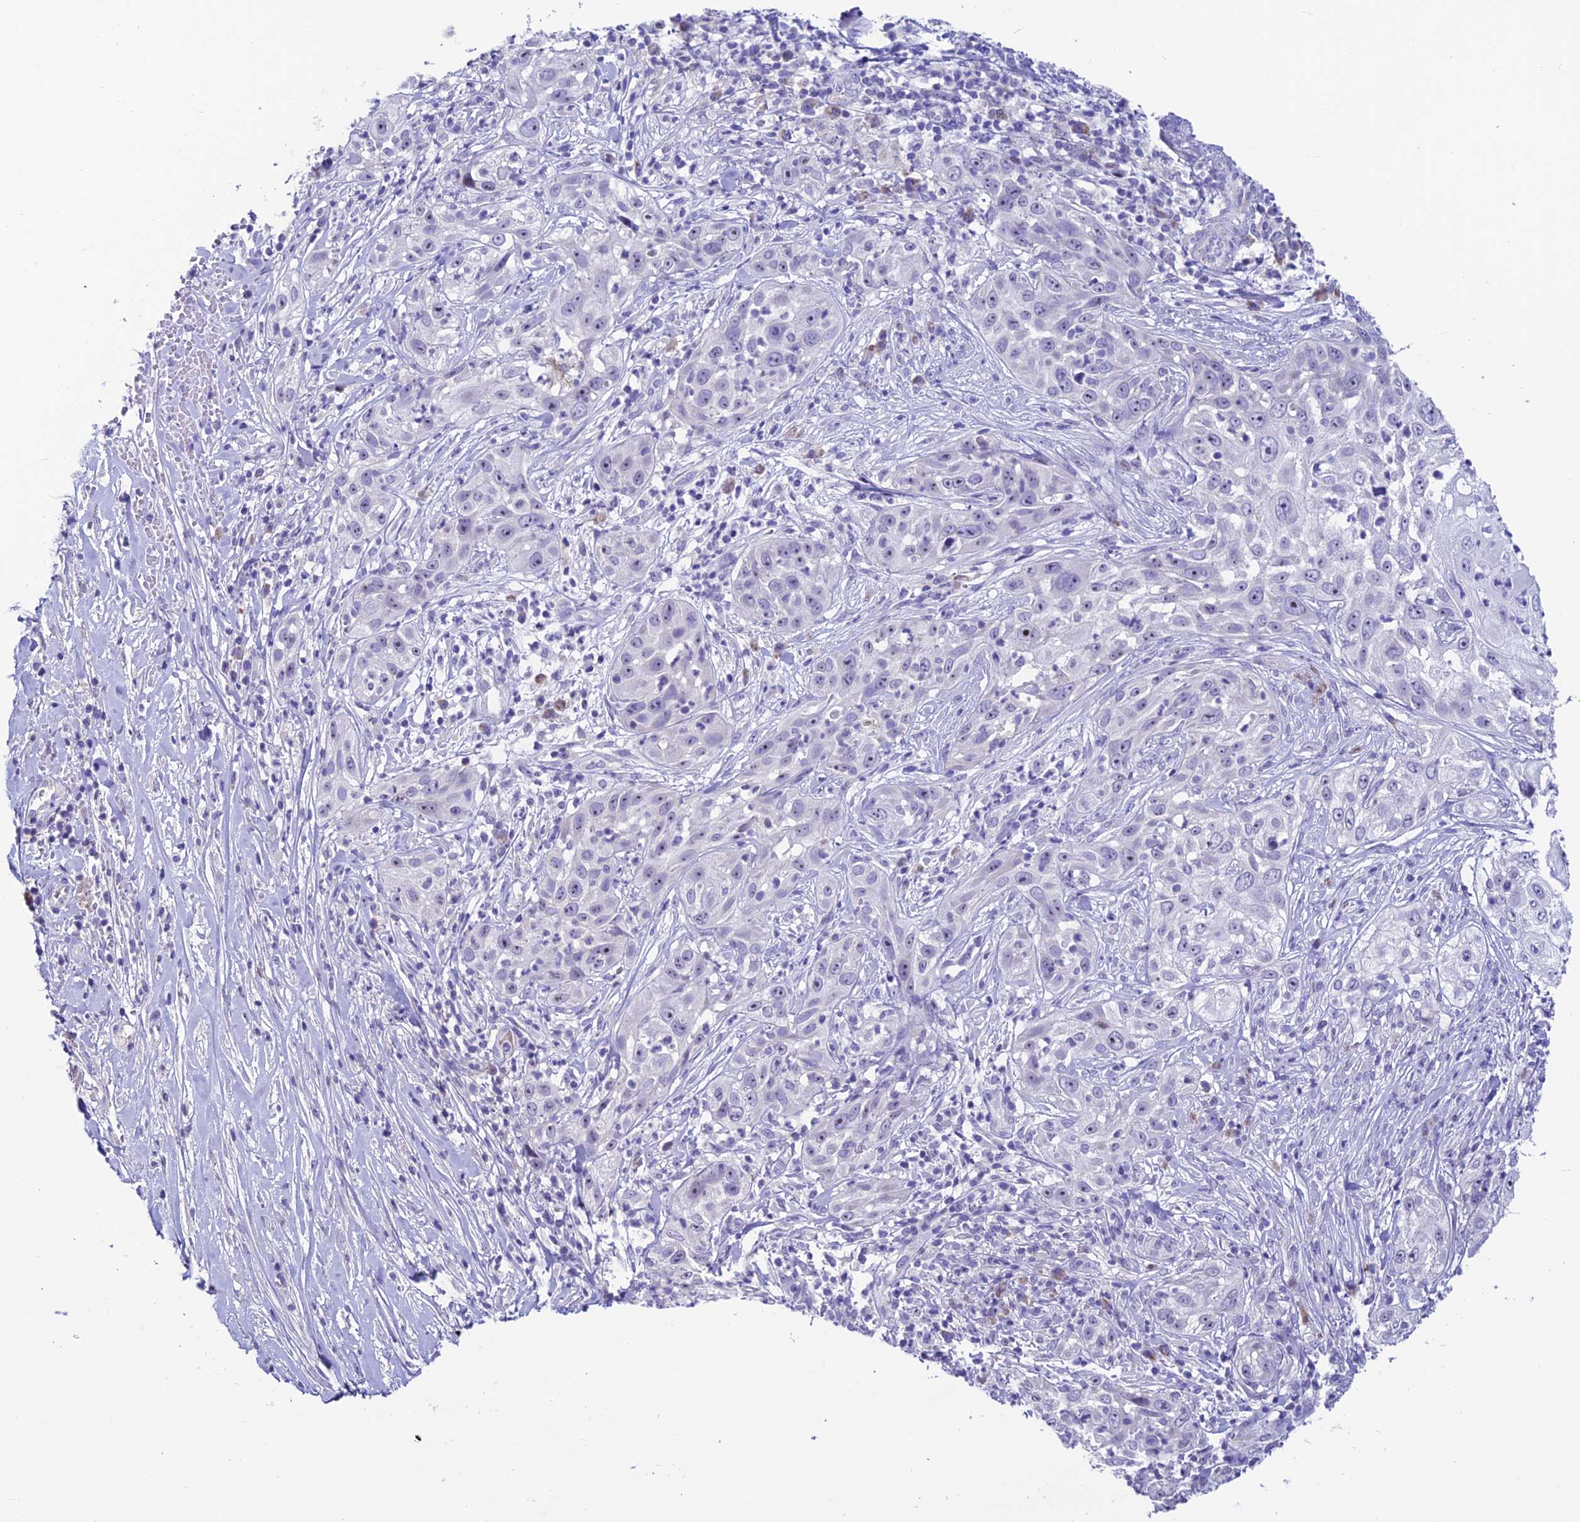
{"staining": {"intensity": "negative", "quantity": "none", "location": "none"}, "tissue": "skin cancer", "cell_type": "Tumor cells", "image_type": "cancer", "snomed": [{"axis": "morphology", "description": "Squamous cell carcinoma, NOS"}, {"axis": "topography", "description": "Skin"}], "caption": "The immunohistochemistry histopathology image has no significant positivity in tumor cells of squamous cell carcinoma (skin) tissue. The staining is performed using DAB (3,3'-diaminobenzidine) brown chromogen with nuclei counter-stained in using hematoxylin.", "gene": "SLC10A1", "patient": {"sex": "female", "age": 44}}